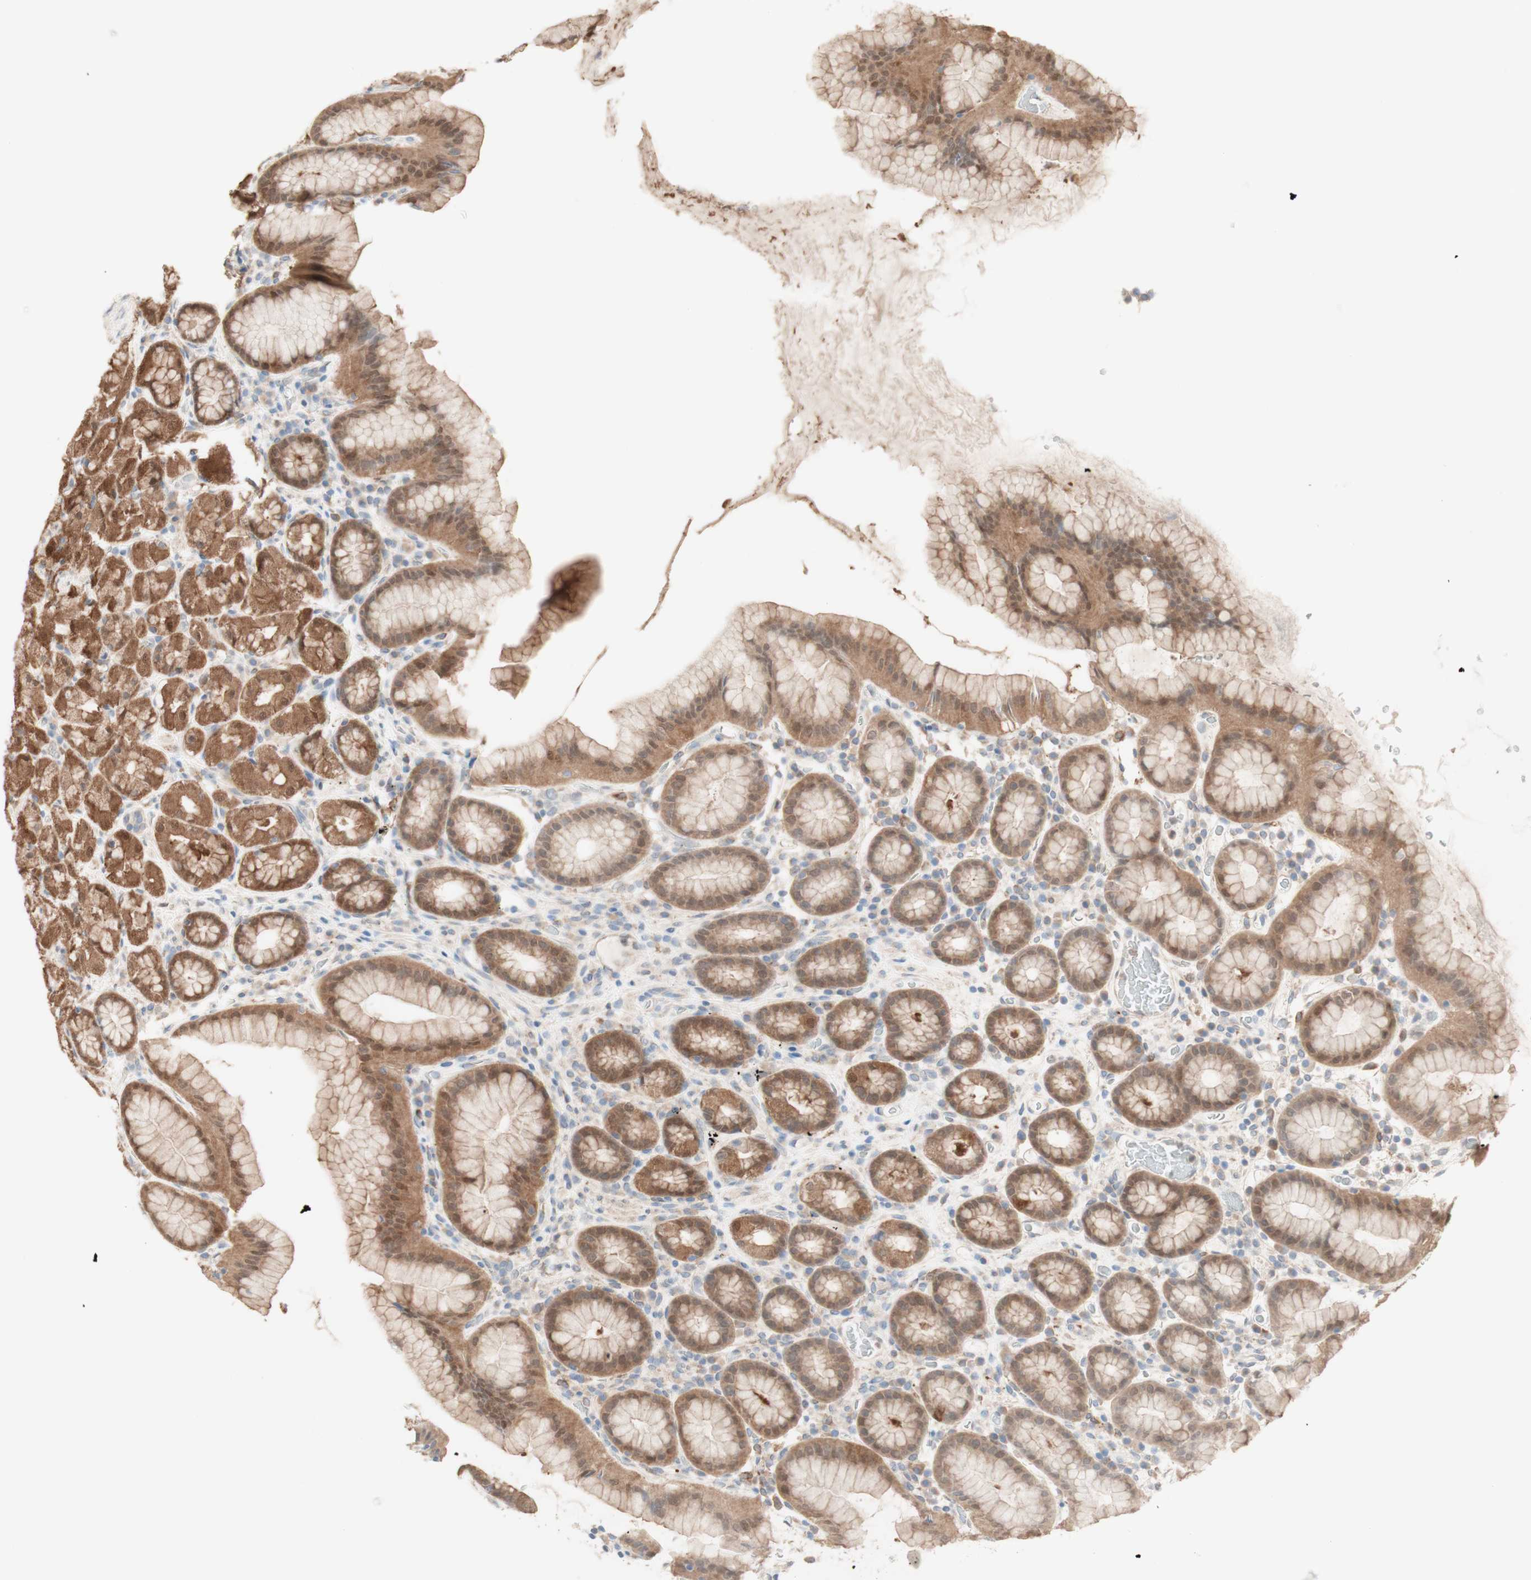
{"staining": {"intensity": "moderate", "quantity": ">75%", "location": "cytoplasmic/membranous,nuclear"}, "tissue": "stomach", "cell_type": "Glandular cells", "image_type": "normal", "snomed": [{"axis": "morphology", "description": "Normal tissue, NOS"}, {"axis": "topography", "description": "Stomach, upper"}], "caption": "Immunohistochemistry (IHC) (DAB (3,3'-diaminobenzidine)) staining of benign human stomach displays moderate cytoplasmic/membranous,nuclear protein positivity in approximately >75% of glandular cells. (brown staining indicates protein expression, while blue staining denotes nuclei).", "gene": "COMT", "patient": {"sex": "male", "age": 68}}